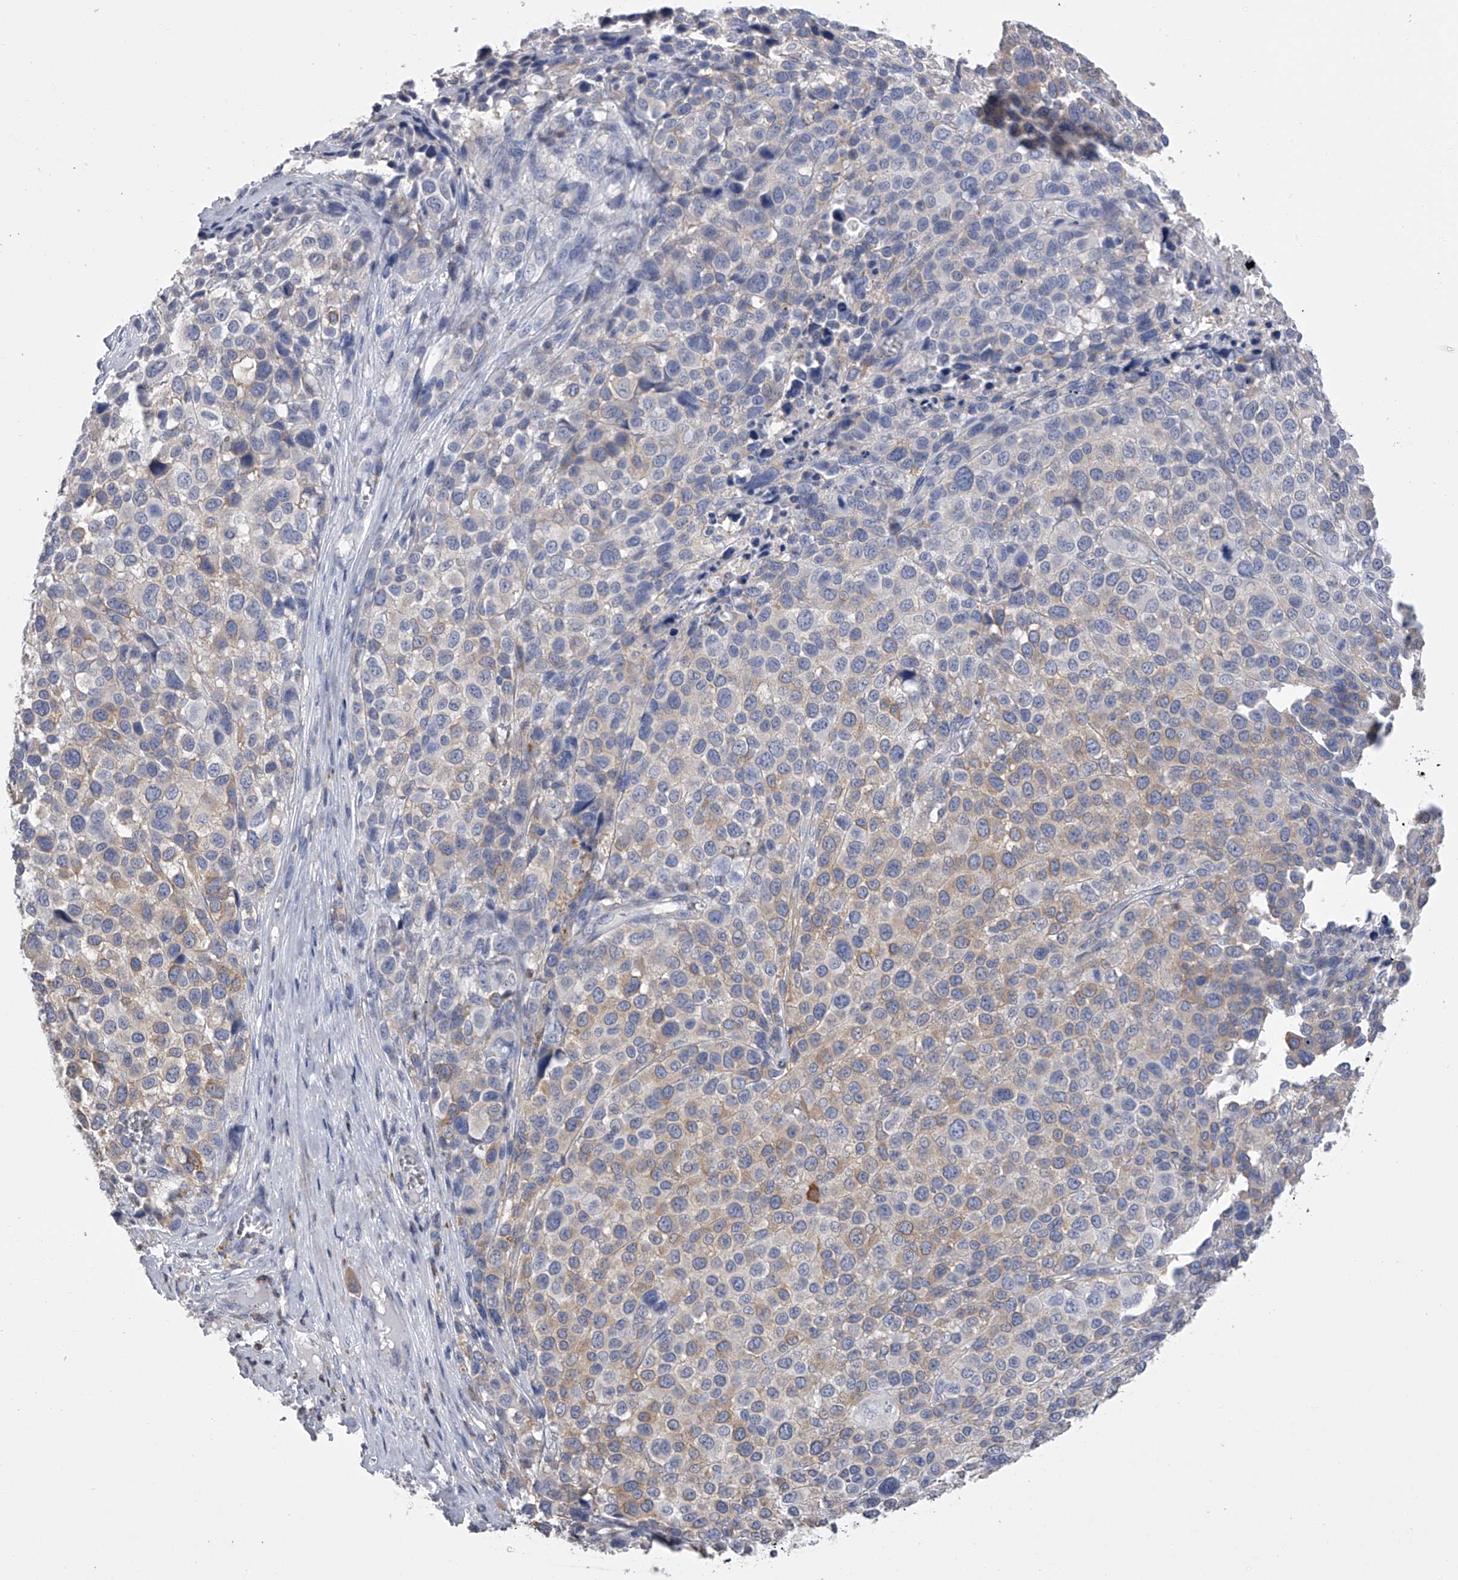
{"staining": {"intensity": "weak", "quantity": "<25%", "location": "cytoplasmic/membranous"}, "tissue": "melanoma", "cell_type": "Tumor cells", "image_type": "cancer", "snomed": [{"axis": "morphology", "description": "Malignant melanoma, NOS"}, {"axis": "topography", "description": "Skin of trunk"}], "caption": "Tumor cells show no significant positivity in malignant melanoma. Nuclei are stained in blue.", "gene": "TASP1", "patient": {"sex": "male", "age": 71}}